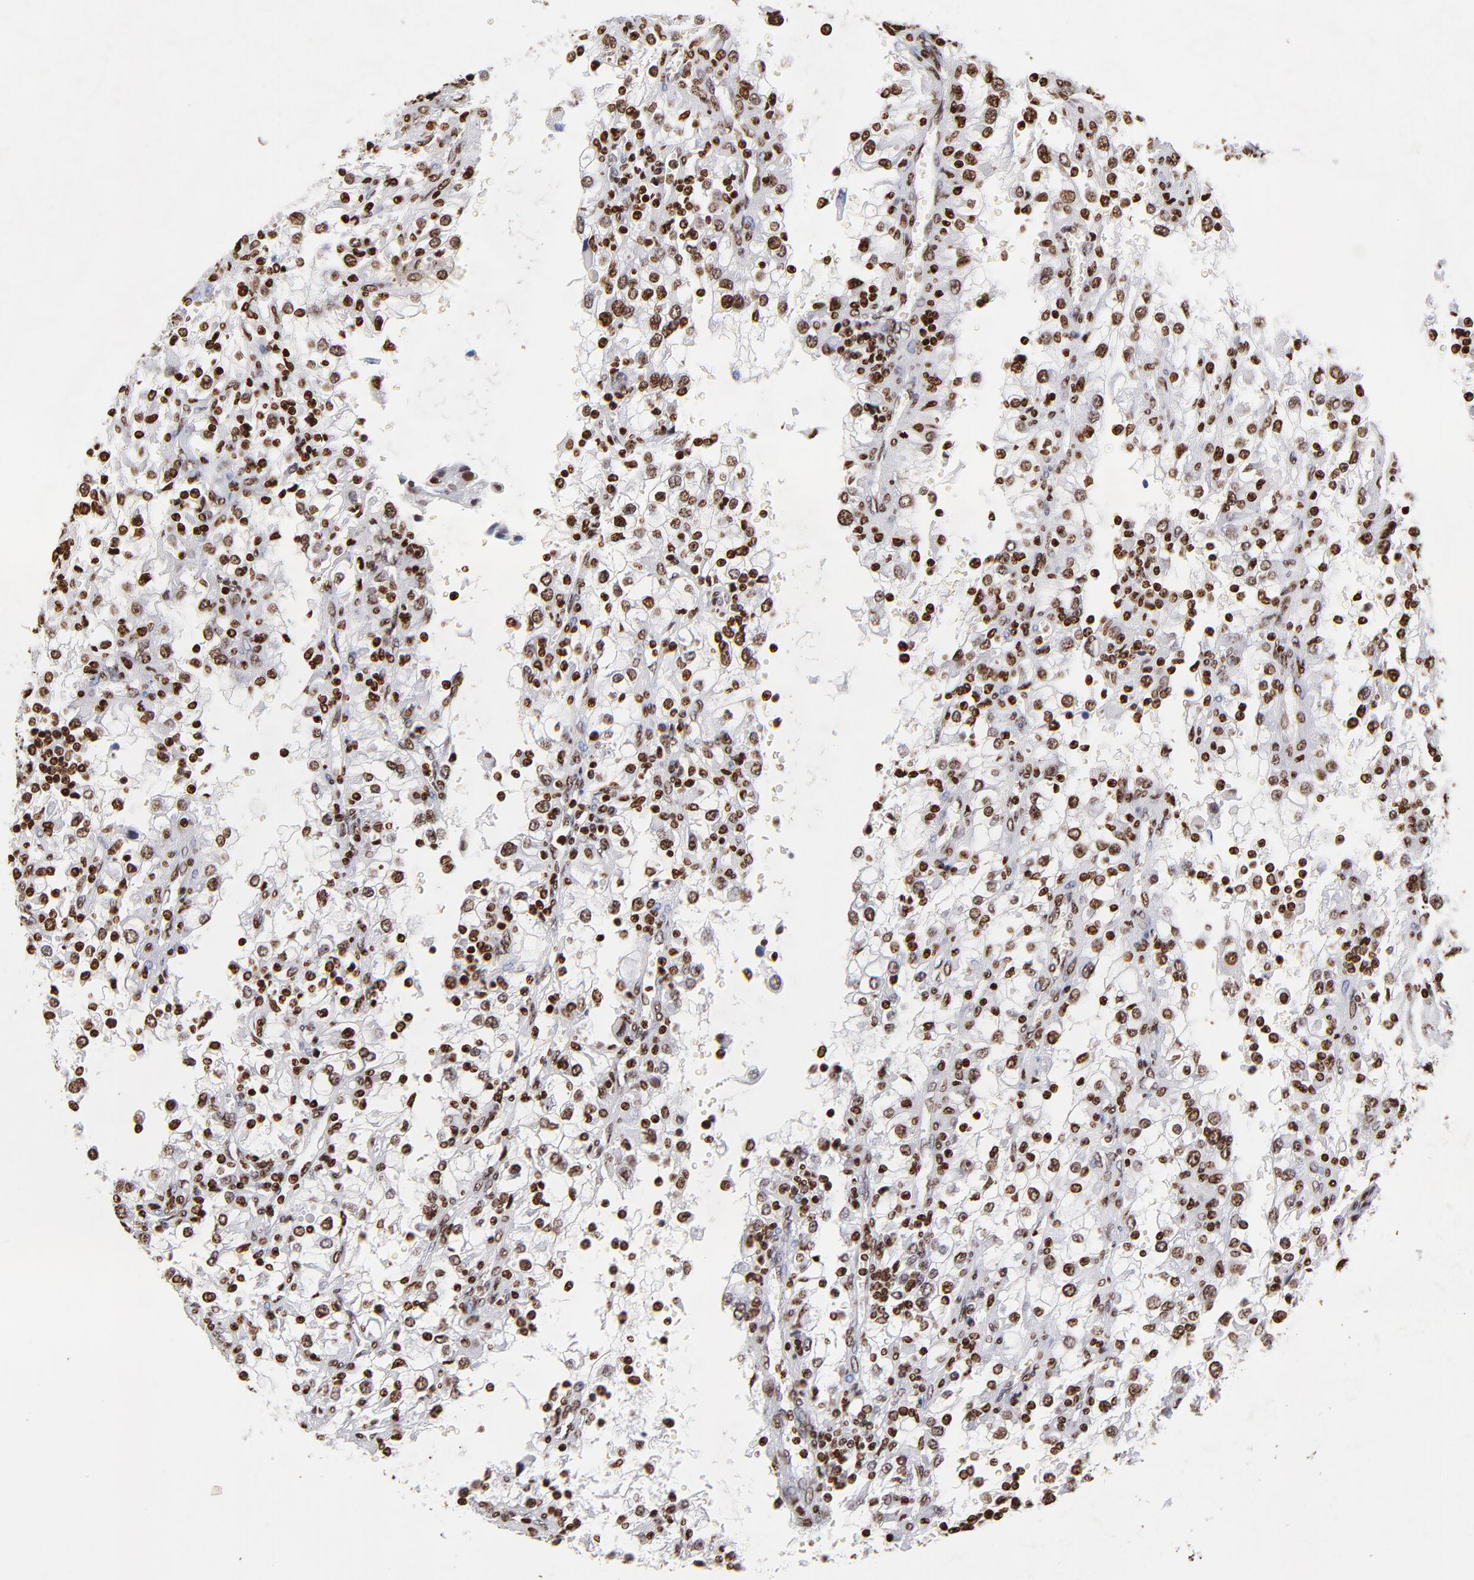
{"staining": {"intensity": "strong", "quantity": ">75%", "location": "nuclear"}, "tissue": "renal cancer", "cell_type": "Tumor cells", "image_type": "cancer", "snomed": [{"axis": "morphology", "description": "Adenocarcinoma, NOS"}, {"axis": "topography", "description": "Kidney"}], "caption": "Renal adenocarcinoma was stained to show a protein in brown. There is high levels of strong nuclear expression in about >75% of tumor cells. (IHC, brightfield microscopy, high magnification).", "gene": "FBH1", "patient": {"sex": "female", "age": 52}}